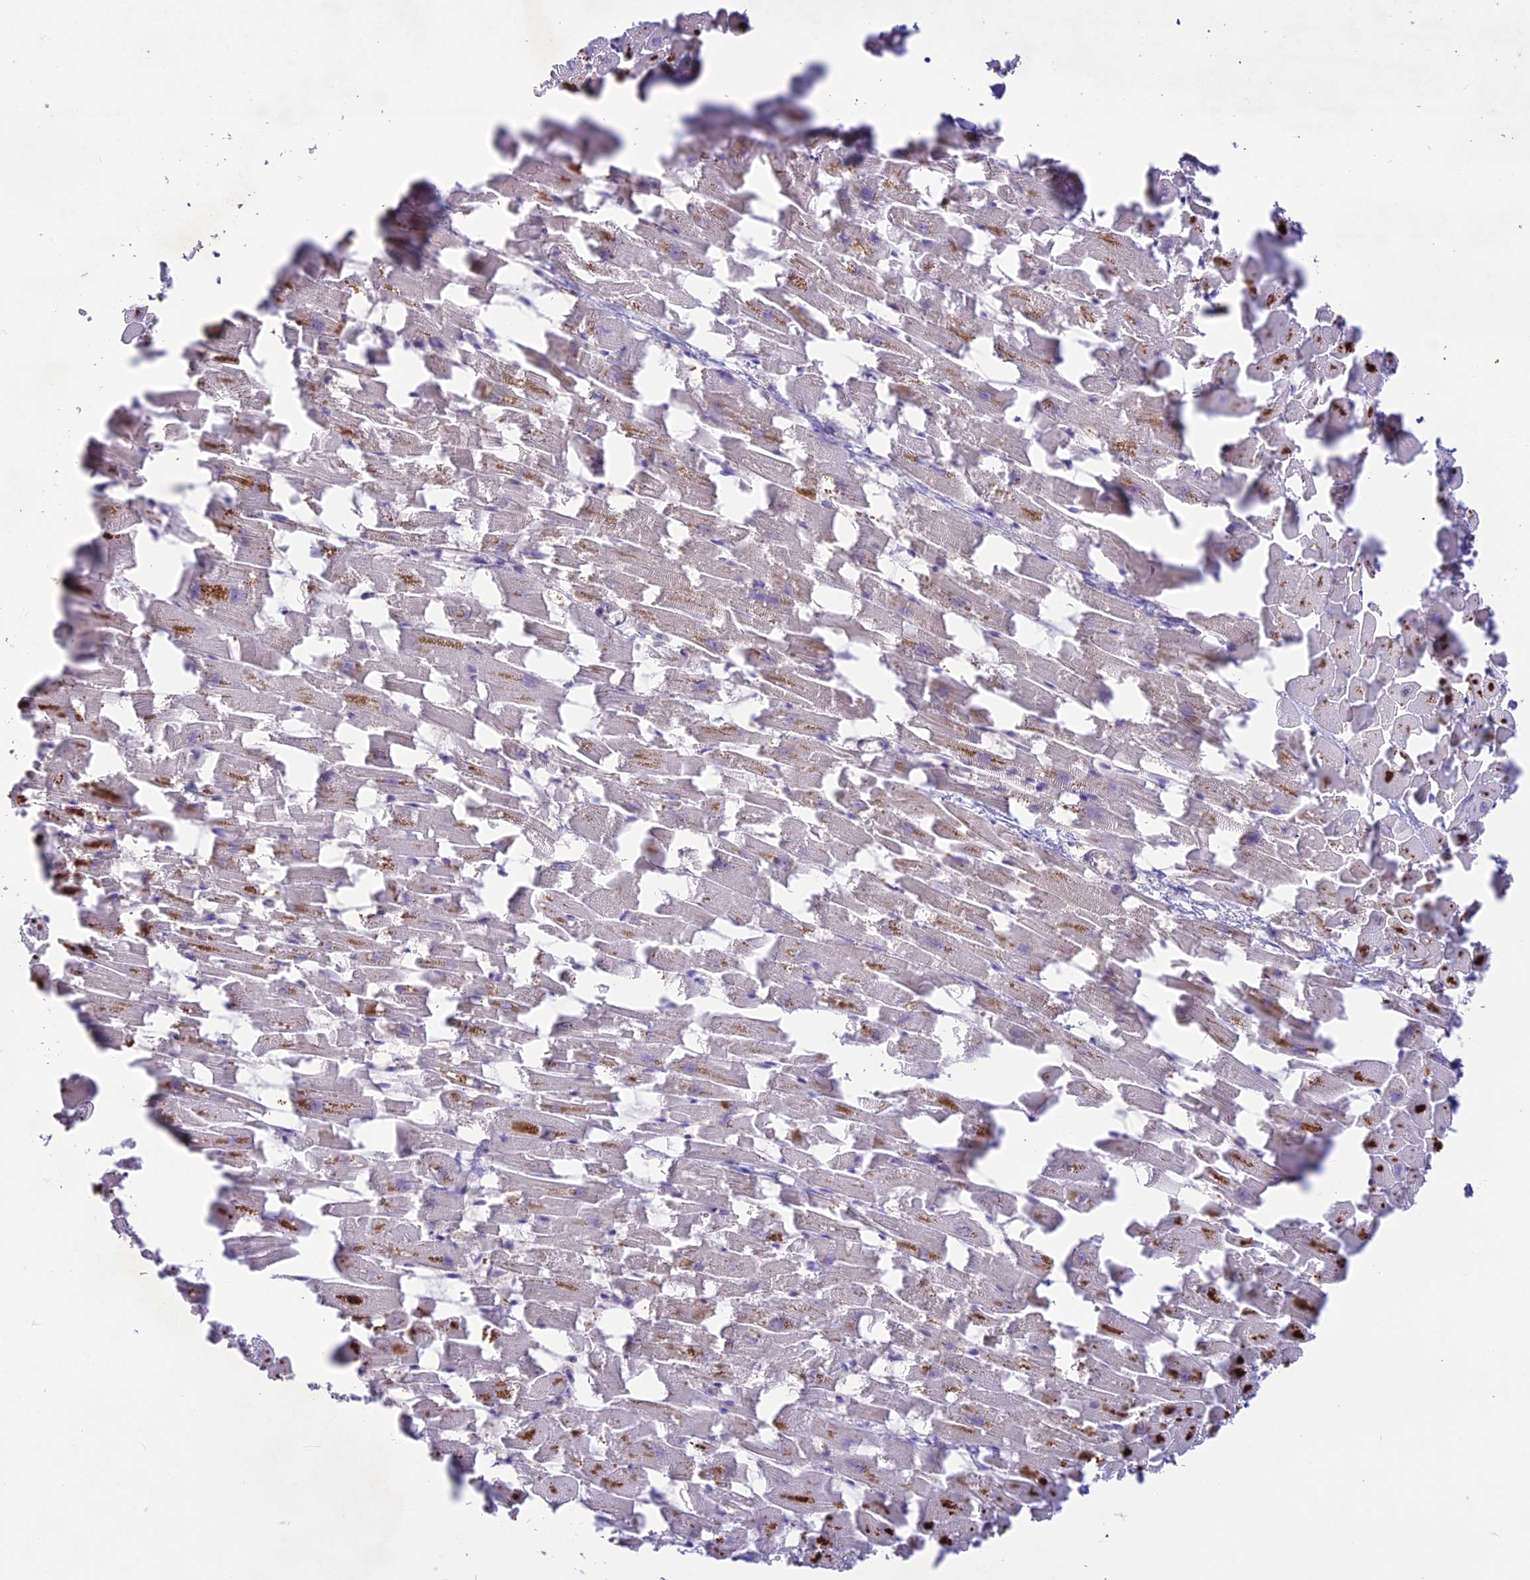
{"staining": {"intensity": "moderate", "quantity": "25%-75%", "location": "cytoplasmic/membranous"}, "tissue": "heart muscle", "cell_type": "Cardiomyocytes", "image_type": "normal", "snomed": [{"axis": "morphology", "description": "Normal tissue, NOS"}, {"axis": "topography", "description": "Heart"}], "caption": "About 25%-75% of cardiomyocytes in normal heart muscle exhibit moderate cytoplasmic/membranous protein expression as visualized by brown immunohistochemical staining.", "gene": "TMEM259", "patient": {"sex": "female", "age": 64}}